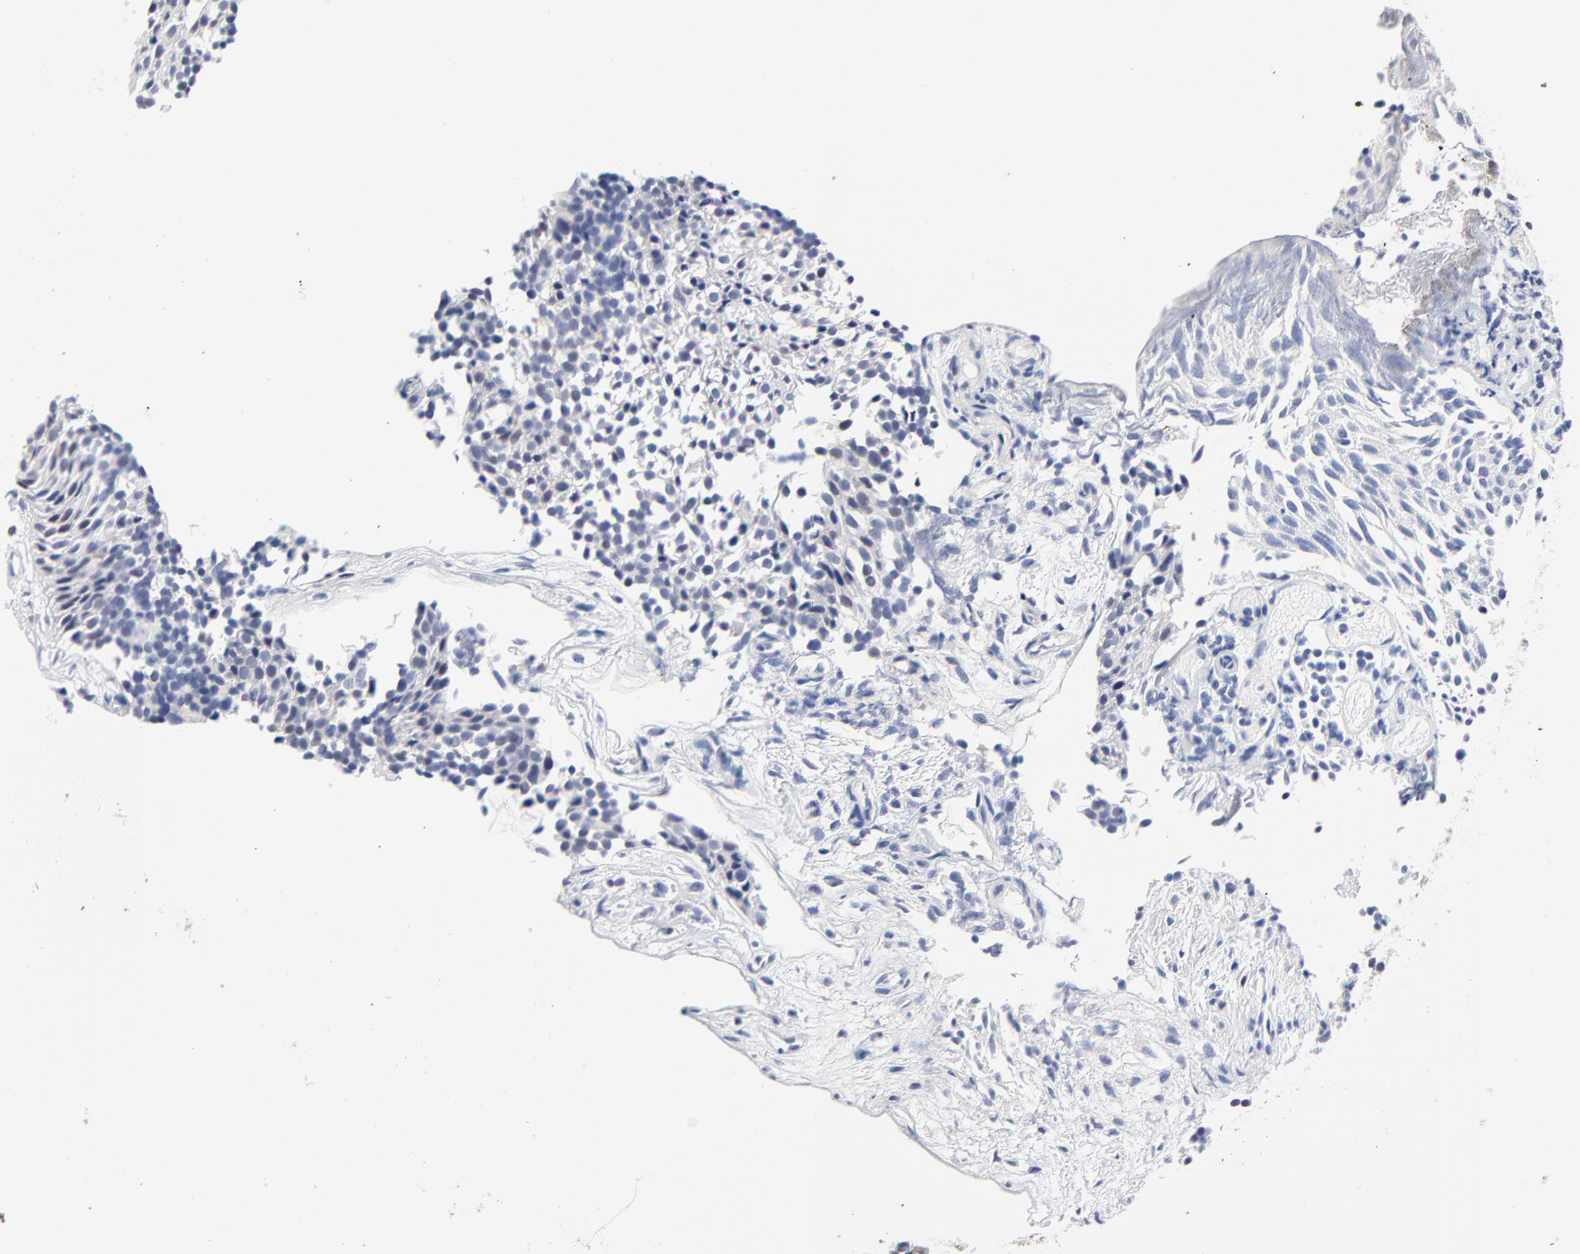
{"staining": {"intensity": "moderate", "quantity": "<25%", "location": "nuclear"}, "tissue": "urothelial cancer", "cell_type": "Tumor cells", "image_type": "cancer", "snomed": [{"axis": "morphology", "description": "Urothelial carcinoma, Low grade"}, {"axis": "topography", "description": "Urinary bladder"}], "caption": "This histopathology image exhibits immunohistochemistry (IHC) staining of low-grade urothelial carcinoma, with low moderate nuclear expression in approximately <25% of tumor cells.", "gene": "AADAC", "patient": {"sex": "male", "age": 85}}